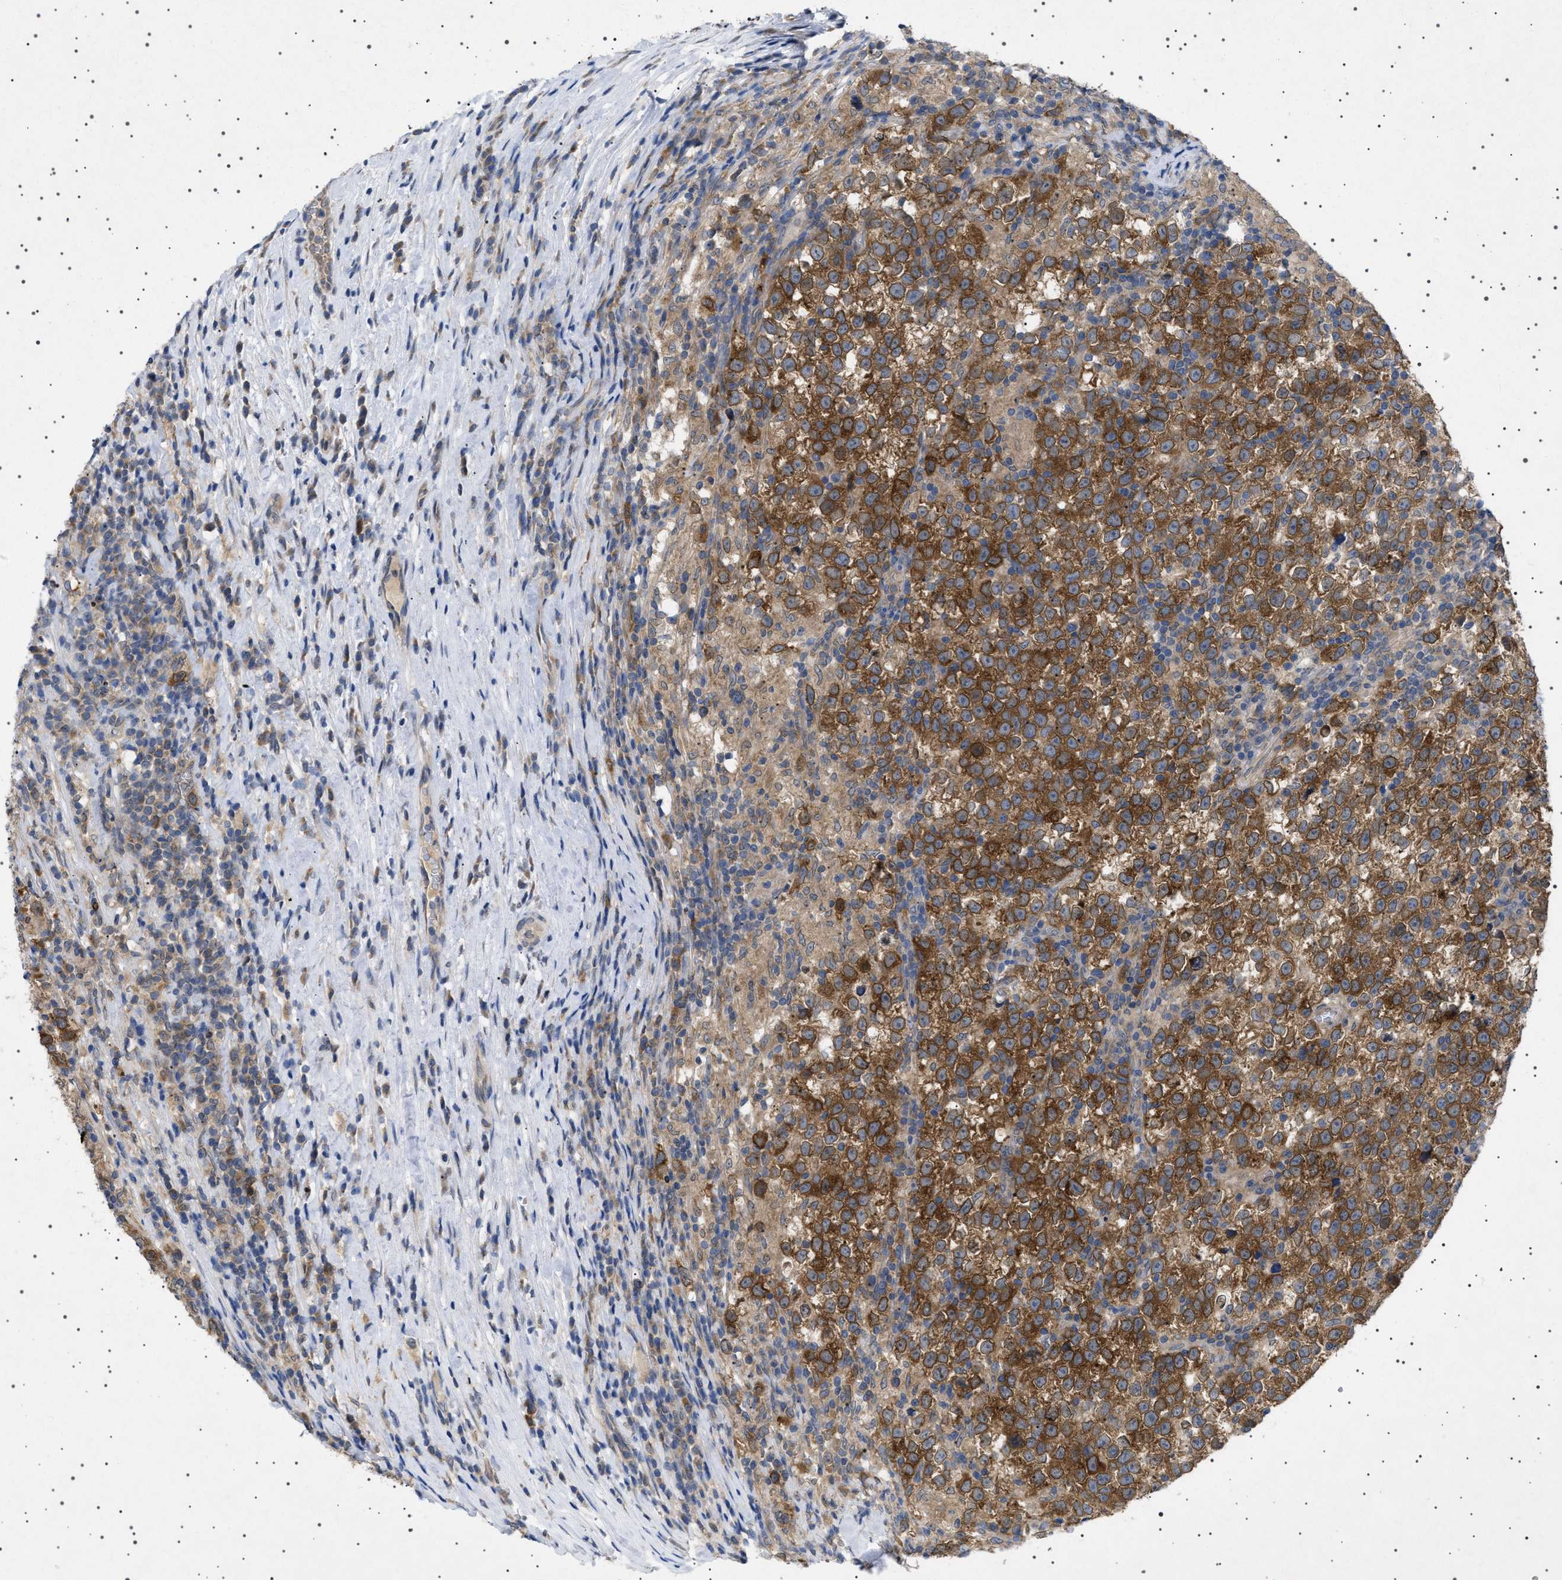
{"staining": {"intensity": "strong", "quantity": ">75%", "location": "cytoplasmic/membranous,nuclear"}, "tissue": "testis cancer", "cell_type": "Tumor cells", "image_type": "cancer", "snomed": [{"axis": "morphology", "description": "Normal tissue, NOS"}, {"axis": "morphology", "description": "Seminoma, NOS"}, {"axis": "topography", "description": "Testis"}], "caption": "About >75% of tumor cells in testis cancer display strong cytoplasmic/membranous and nuclear protein positivity as visualized by brown immunohistochemical staining.", "gene": "NUP93", "patient": {"sex": "male", "age": 43}}